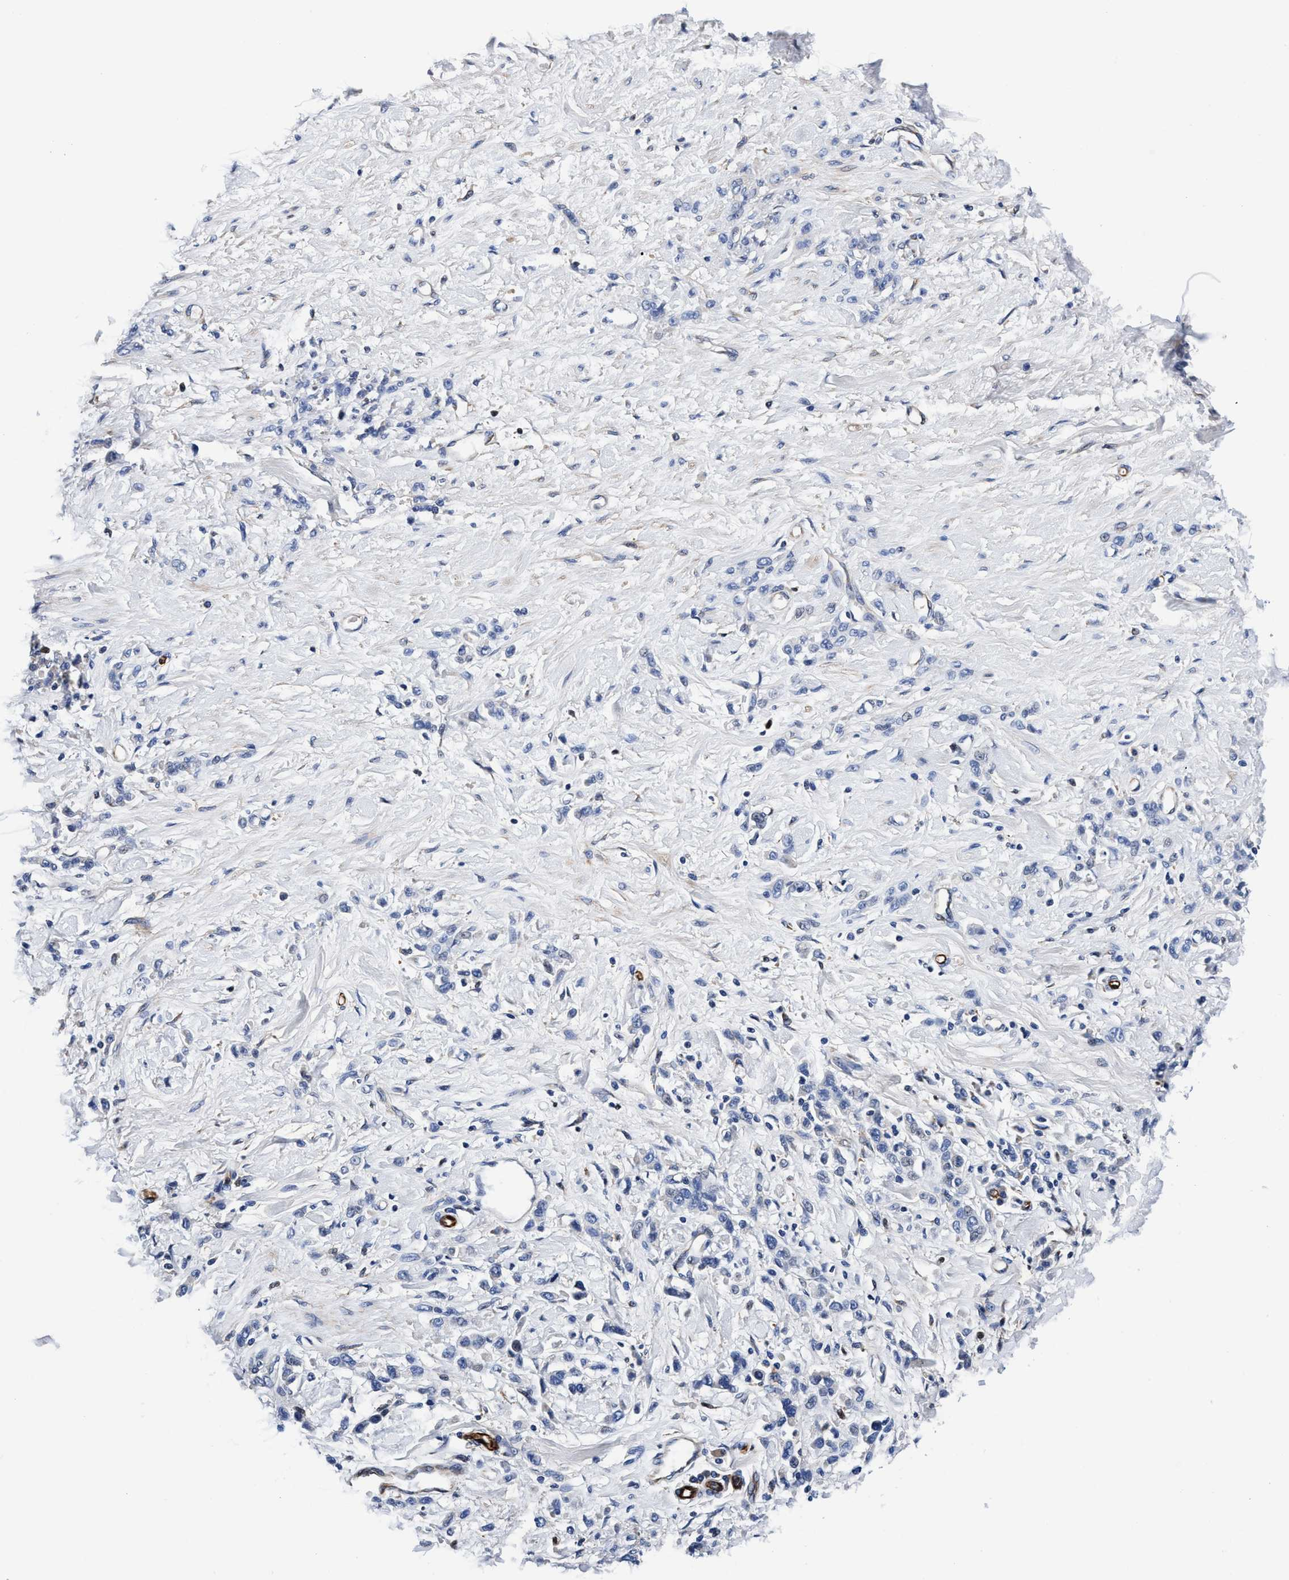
{"staining": {"intensity": "negative", "quantity": "none", "location": "none"}, "tissue": "stomach cancer", "cell_type": "Tumor cells", "image_type": "cancer", "snomed": [{"axis": "morphology", "description": "Normal tissue, NOS"}, {"axis": "morphology", "description": "Adenocarcinoma, NOS"}, {"axis": "topography", "description": "Stomach"}], "caption": "Tumor cells show no significant staining in stomach adenocarcinoma.", "gene": "UBALD2", "patient": {"sex": "male", "age": 82}}